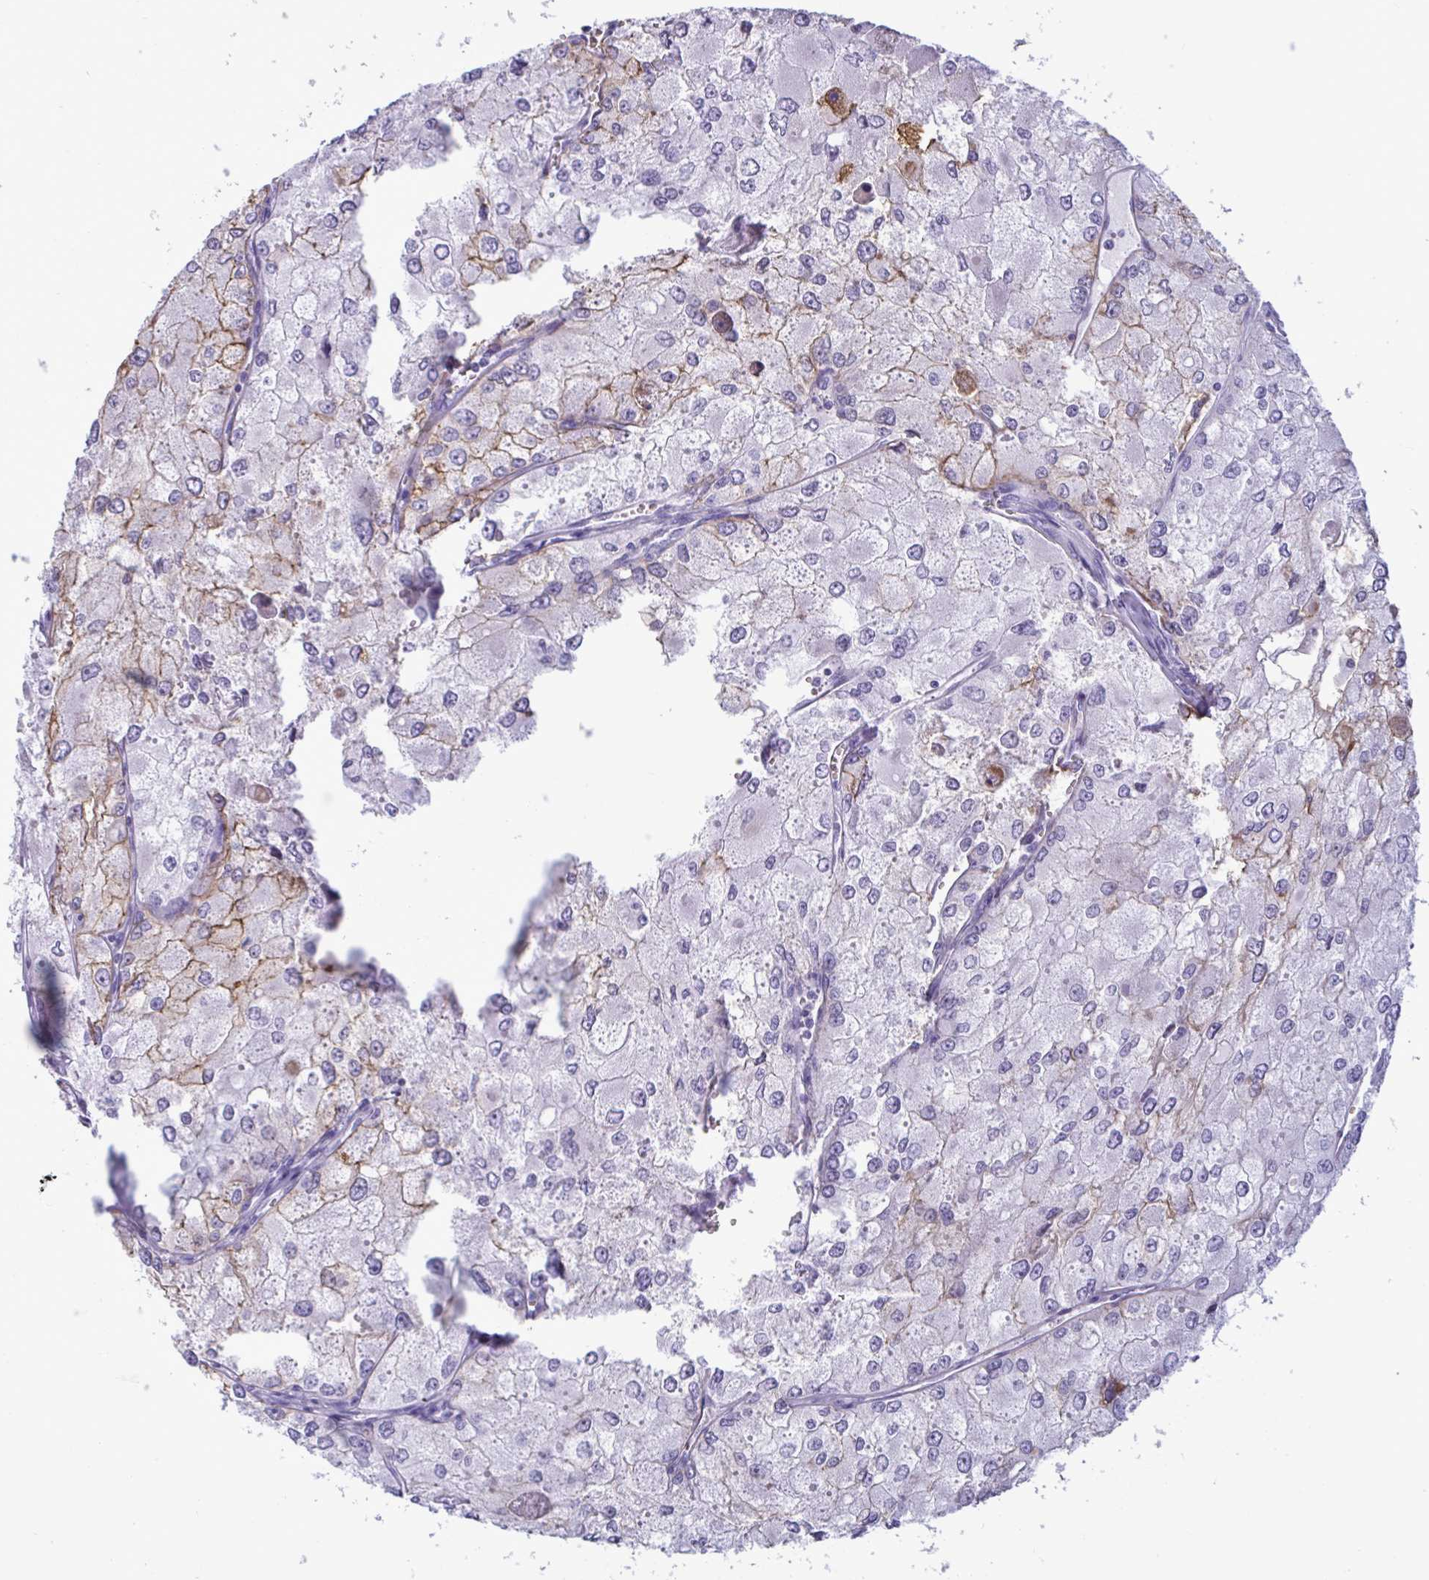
{"staining": {"intensity": "negative", "quantity": "none", "location": "none"}, "tissue": "renal cancer", "cell_type": "Tumor cells", "image_type": "cancer", "snomed": [{"axis": "morphology", "description": "Adenocarcinoma, NOS"}, {"axis": "topography", "description": "Kidney"}], "caption": "Photomicrograph shows no significant protein staining in tumor cells of renal cancer (adenocarcinoma).", "gene": "SLC2A1", "patient": {"sex": "female", "age": 70}}